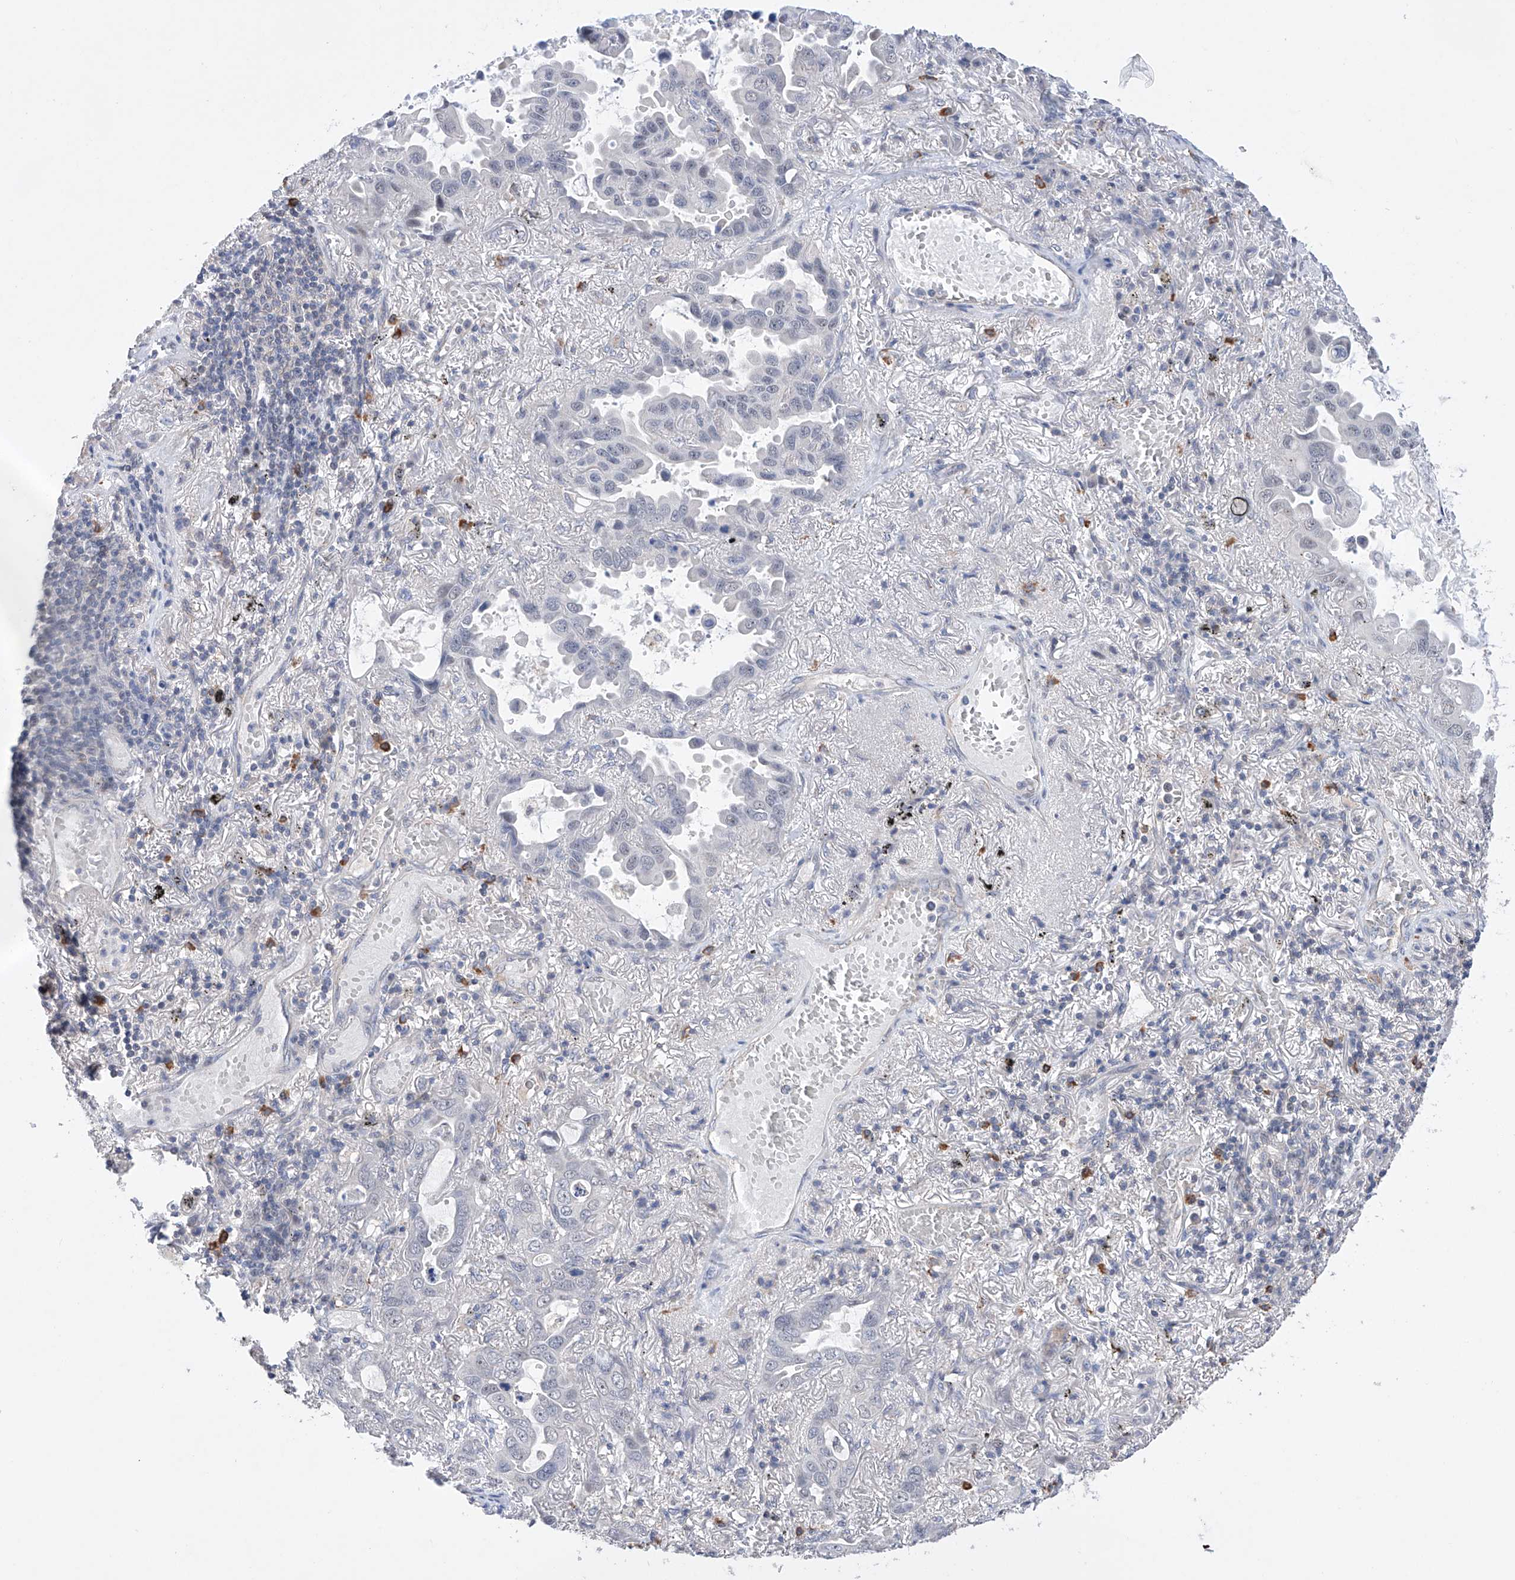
{"staining": {"intensity": "negative", "quantity": "none", "location": "none"}, "tissue": "lung cancer", "cell_type": "Tumor cells", "image_type": "cancer", "snomed": [{"axis": "morphology", "description": "Adenocarcinoma, NOS"}, {"axis": "topography", "description": "Lung"}], "caption": "Tumor cells show no significant protein staining in lung cancer.", "gene": "AFG1L", "patient": {"sex": "male", "age": 64}}